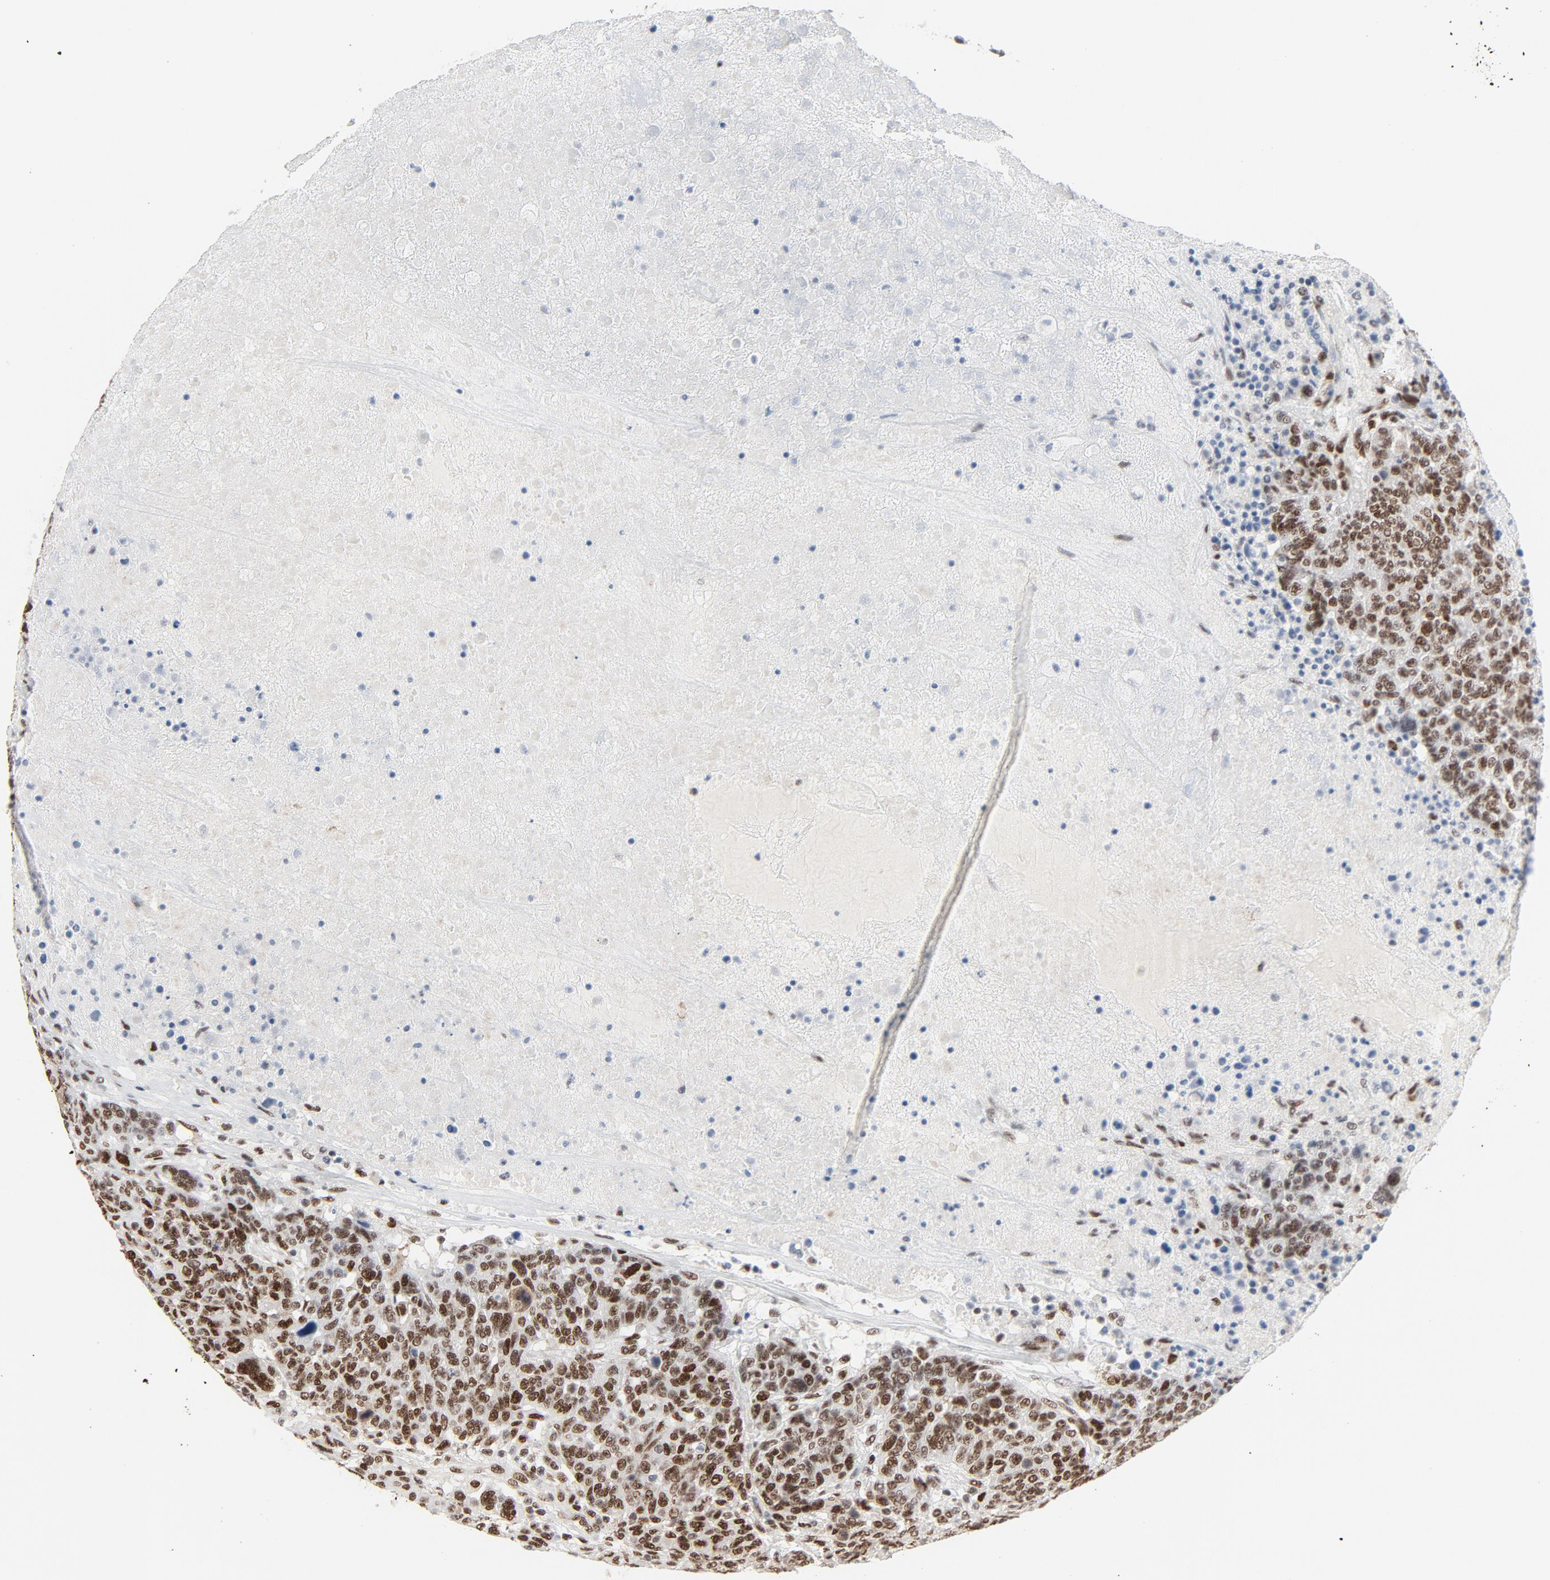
{"staining": {"intensity": "strong", "quantity": ">75%", "location": "nuclear"}, "tissue": "breast cancer", "cell_type": "Tumor cells", "image_type": "cancer", "snomed": [{"axis": "morphology", "description": "Duct carcinoma"}, {"axis": "topography", "description": "Breast"}], "caption": "There is high levels of strong nuclear staining in tumor cells of breast infiltrating ductal carcinoma, as demonstrated by immunohistochemical staining (brown color).", "gene": "JMJD6", "patient": {"sex": "female", "age": 37}}